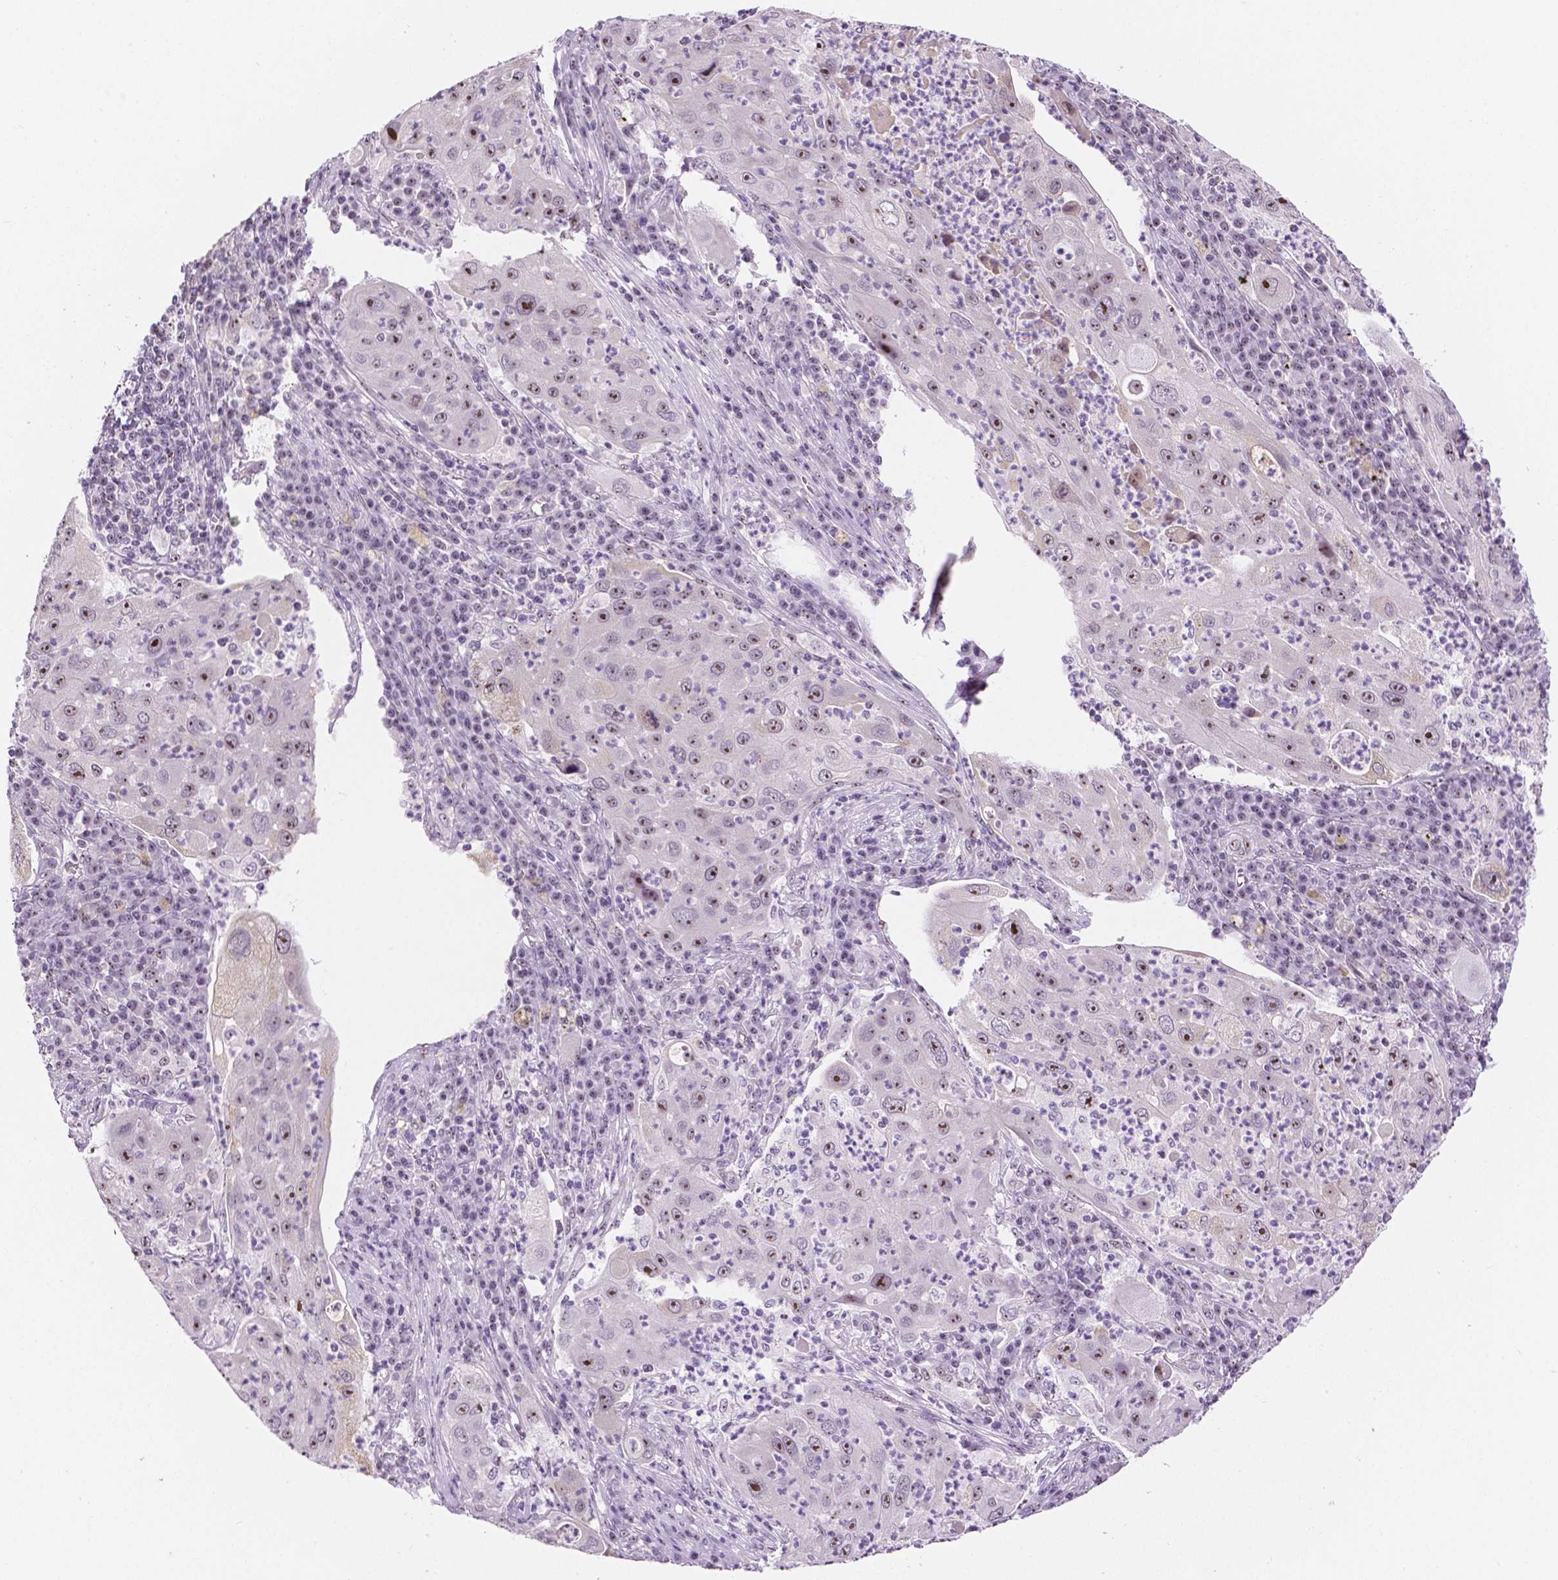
{"staining": {"intensity": "moderate", "quantity": ">75%", "location": "nuclear"}, "tissue": "lung cancer", "cell_type": "Tumor cells", "image_type": "cancer", "snomed": [{"axis": "morphology", "description": "Squamous cell carcinoma, NOS"}, {"axis": "topography", "description": "Lung"}], "caption": "Brown immunohistochemical staining in squamous cell carcinoma (lung) displays moderate nuclear expression in approximately >75% of tumor cells.", "gene": "NHP2", "patient": {"sex": "female", "age": 59}}